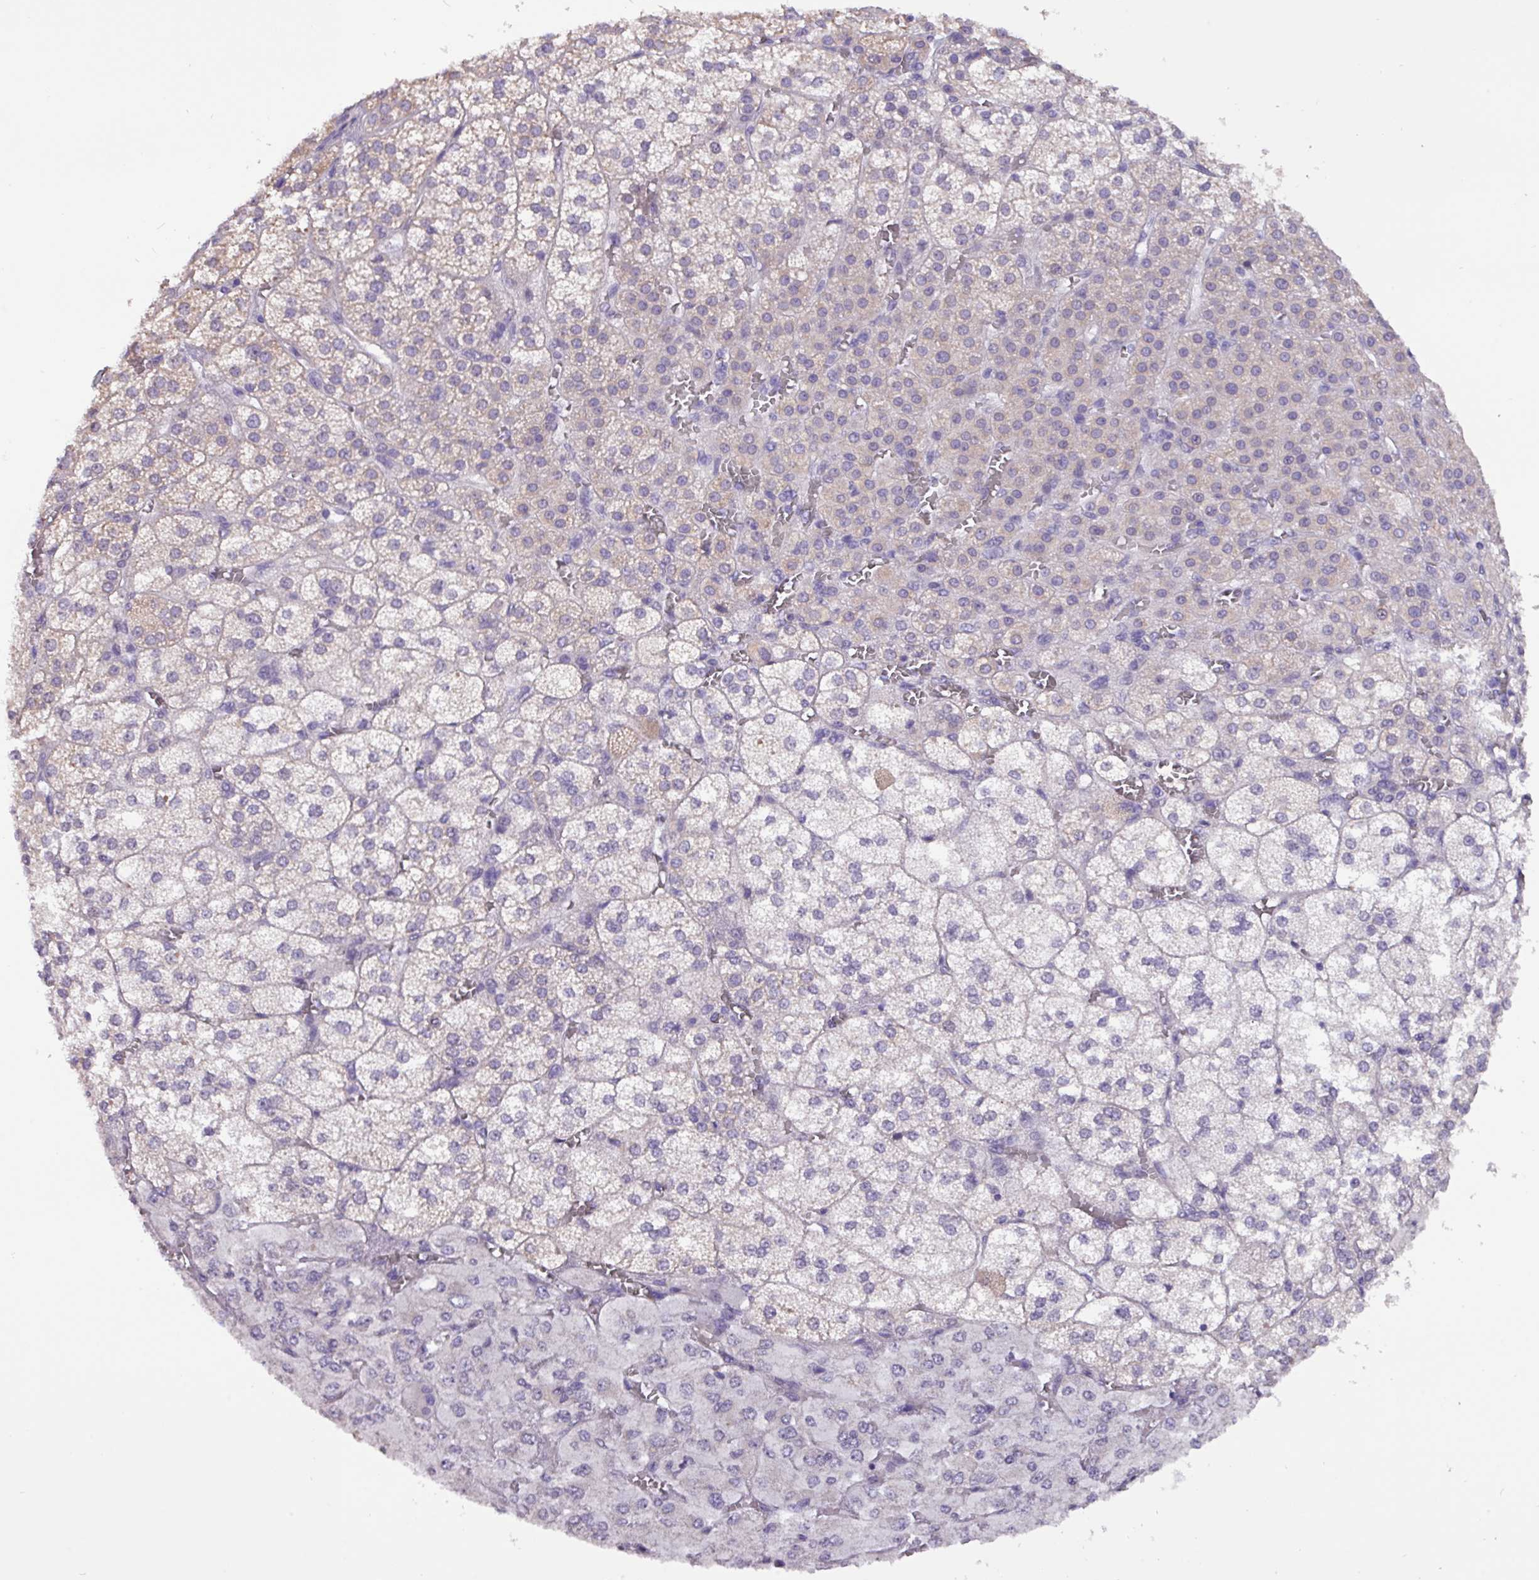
{"staining": {"intensity": "weak", "quantity": "25%-75%", "location": "cytoplasmic/membranous"}, "tissue": "adrenal gland", "cell_type": "Glandular cells", "image_type": "normal", "snomed": [{"axis": "morphology", "description": "Normal tissue, NOS"}, {"axis": "topography", "description": "Adrenal gland"}], "caption": "Protein analysis of benign adrenal gland demonstrates weak cytoplasmic/membranous positivity in about 25%-75% of glandular cells.", "gene": "PAX8", "patient": {"sex": "female", "age": 60}}